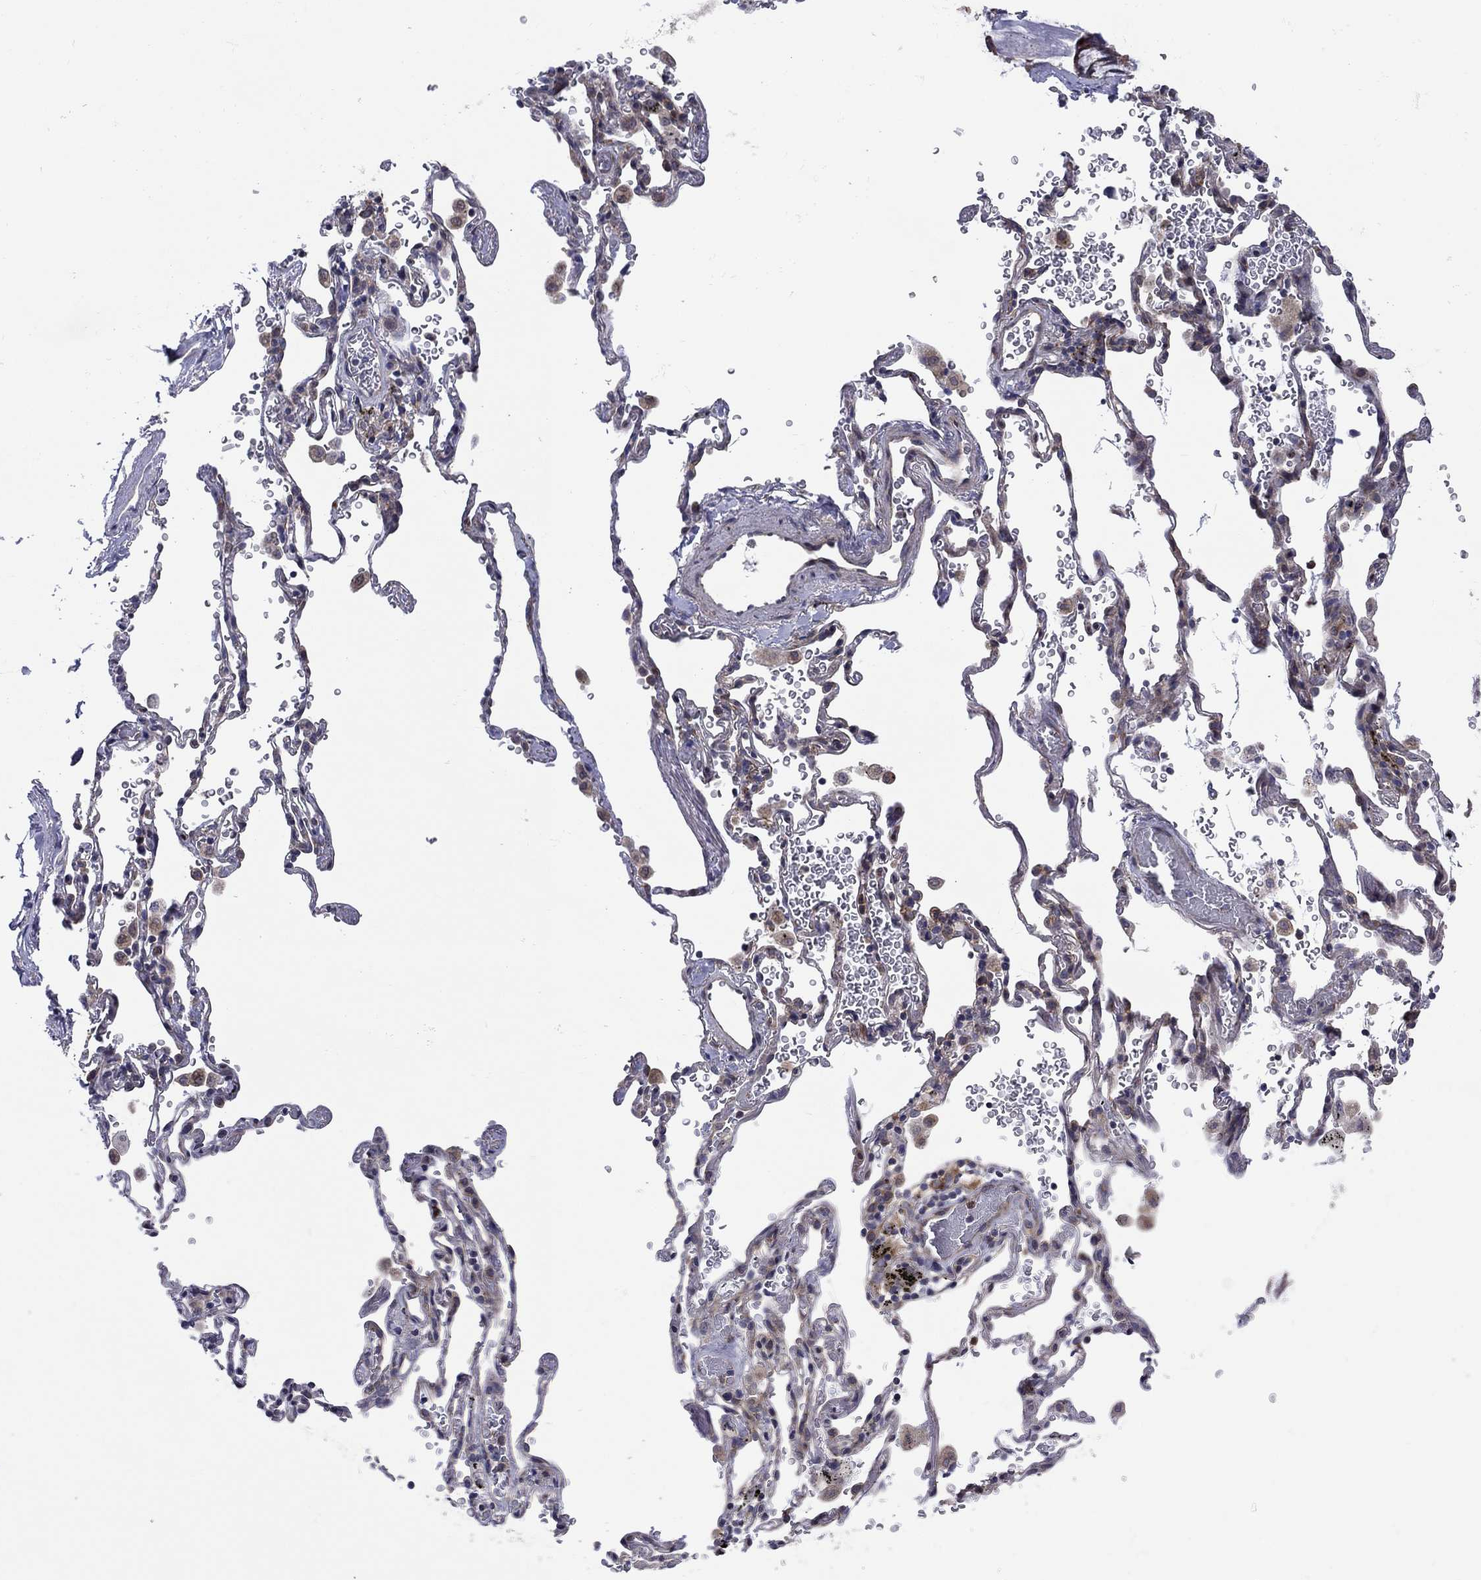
{"staining": {"intensity": "negative", "quantity": "none", "location": "none"}, "tissue": "soft tissue", "cell_type": "Fibroblasts", "image_type": "normal", "snomed": [{"axis": "morphology", "description": "Normal tissue, NOS"}, {"axis": "morphology", "description": "Adenocarcinoma, NOS"}, {"axis": "topography", "description": "Cartilage tissue"}, {"axis": "topography", "description": "Lung"}], "caption": "Image shows no significant protein expression in fibroblasts of benign soft tissue.", "gene": "GPR155", "patient": {"sex": "male", "age": 59}}